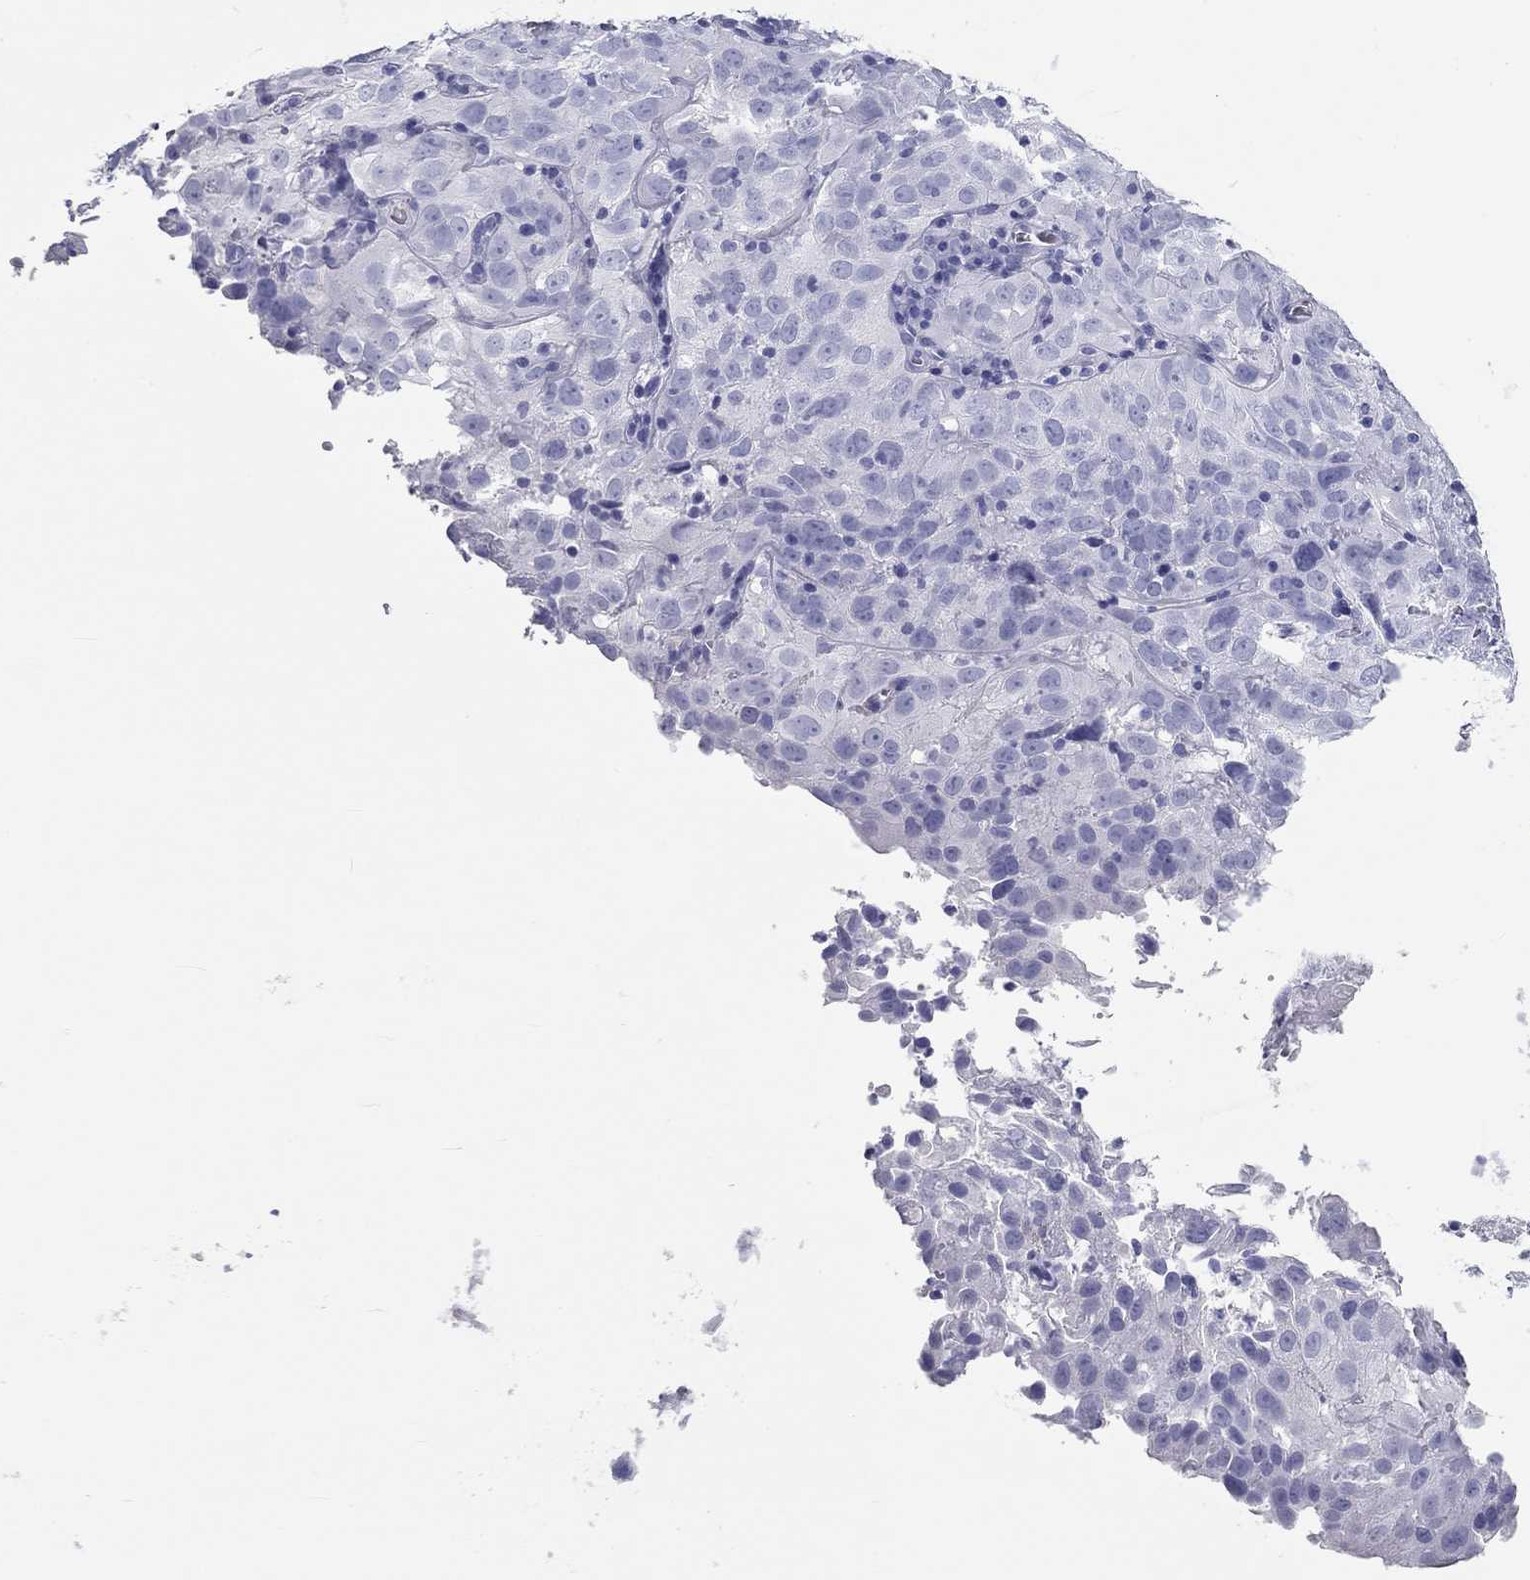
{"staining": {"intensity": "negative", "quantity": "none", "location": "none"}, "tissue": "cervical cancer", "cell_type": "Tumor cells", "image_type": "cancer", "snomed": [{"axis": "morphology", "description": "Squamous cell carcinoma, NOS"}, {"axis": "topography", "description": "Cervix"}], "caption": "This is a photomicrograph of immunohistochemistry (IHC) staining of cervical cancer, which shows no positivity in tumor cells.", "gene": "DNALI1", "patient": {"sex": "female", "age": 32}}